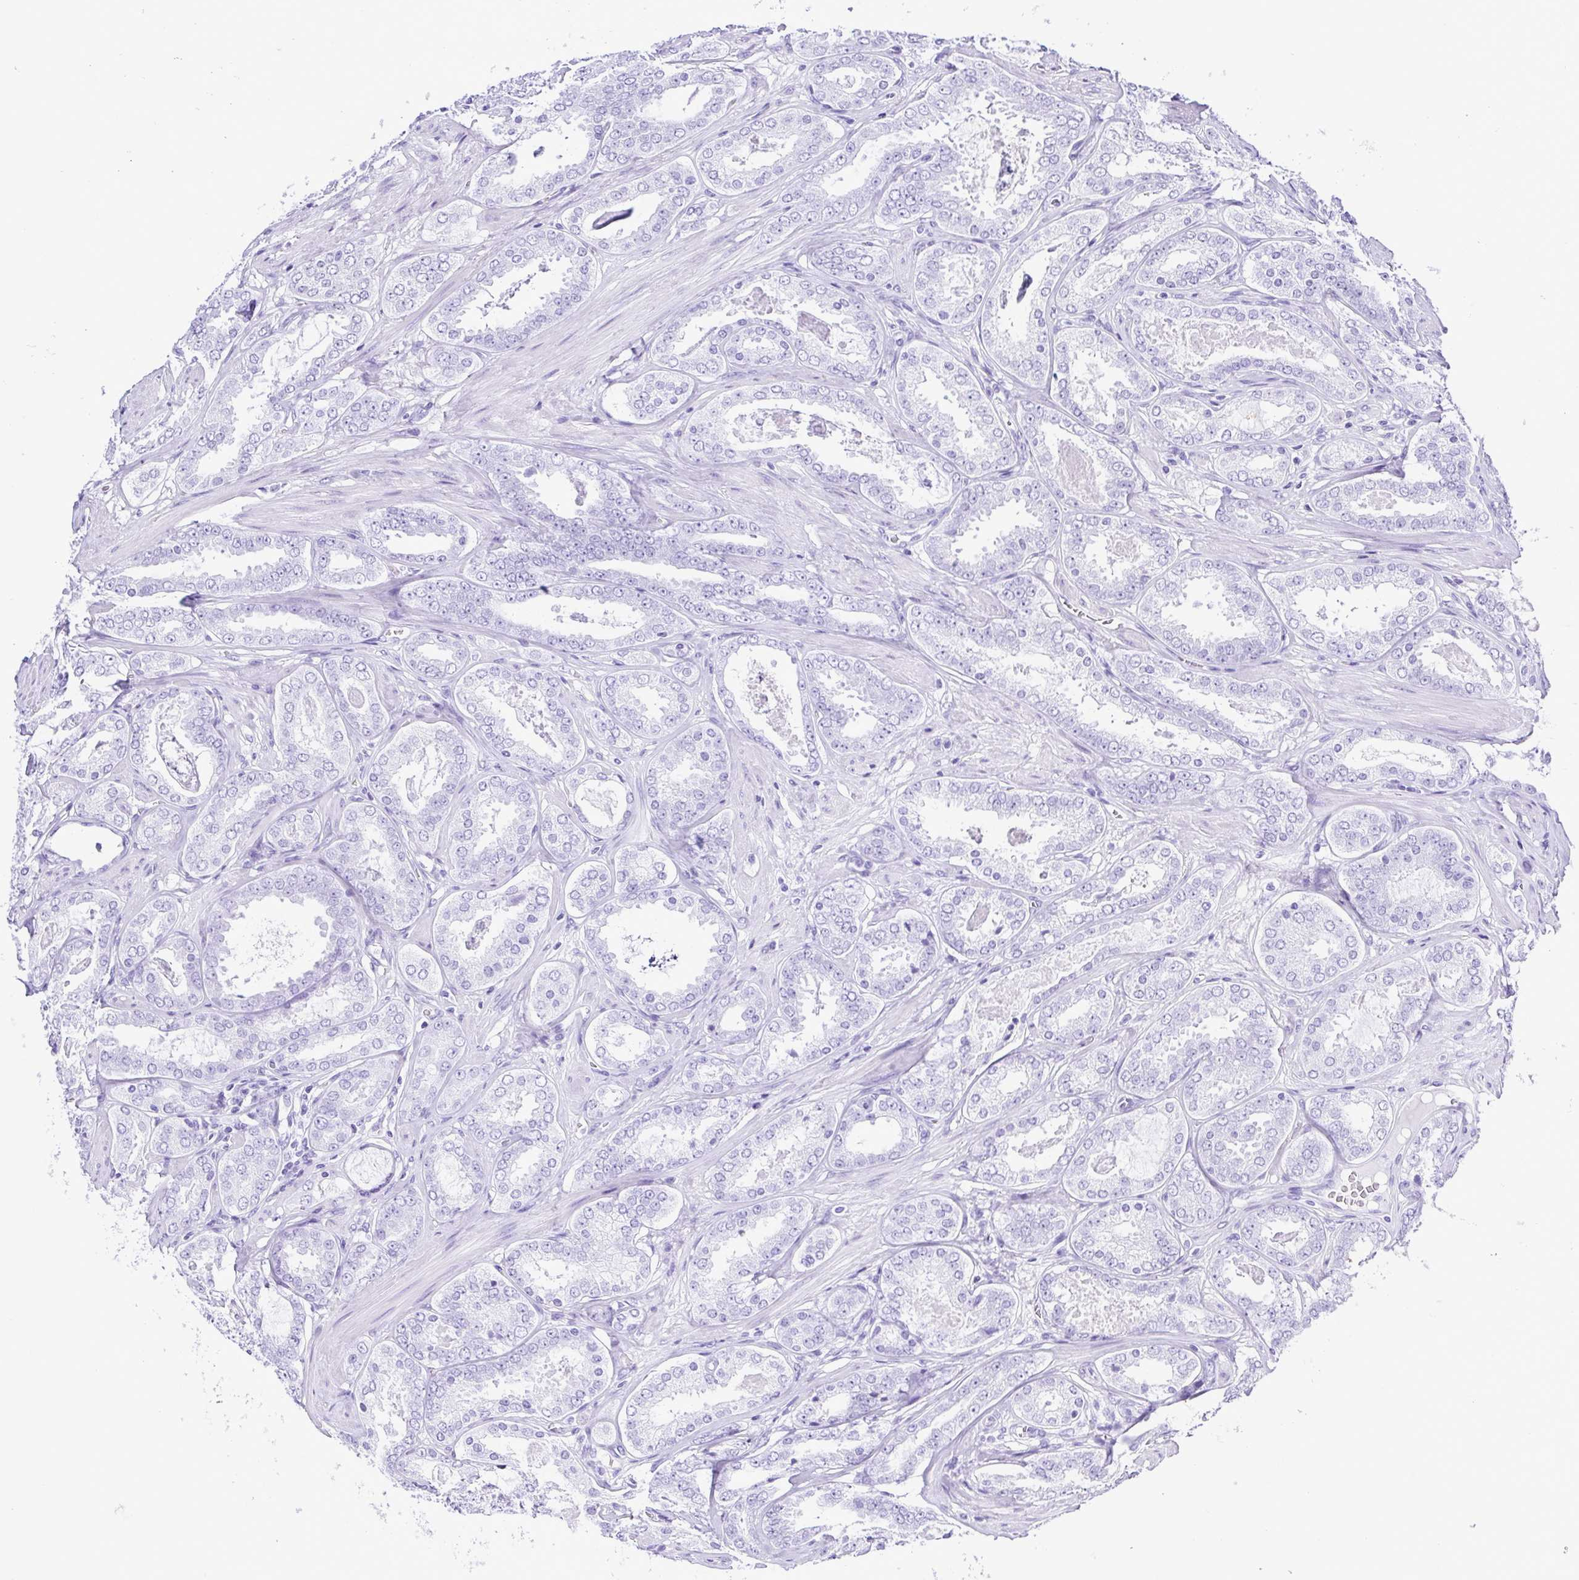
{"staining": {"intensity": "negative", "quantity": "none", "location": "none"}, "tissue": "prostate cancer", "cell_type": "Tumor cells", "image_type": "cancer", "snomed": [{"axis": "morphology", "description": "Adenocarcinoma, High grade"}, {"axis": "topography", "description": "Prostate"}], "caption": "Immunohistochemical staining of prostate cancer (high-grade adenocarcinoma) shows no significant expression in tumor cells.", "gene": "SYT1", "patient": {"sex": "male", "age": 63}}